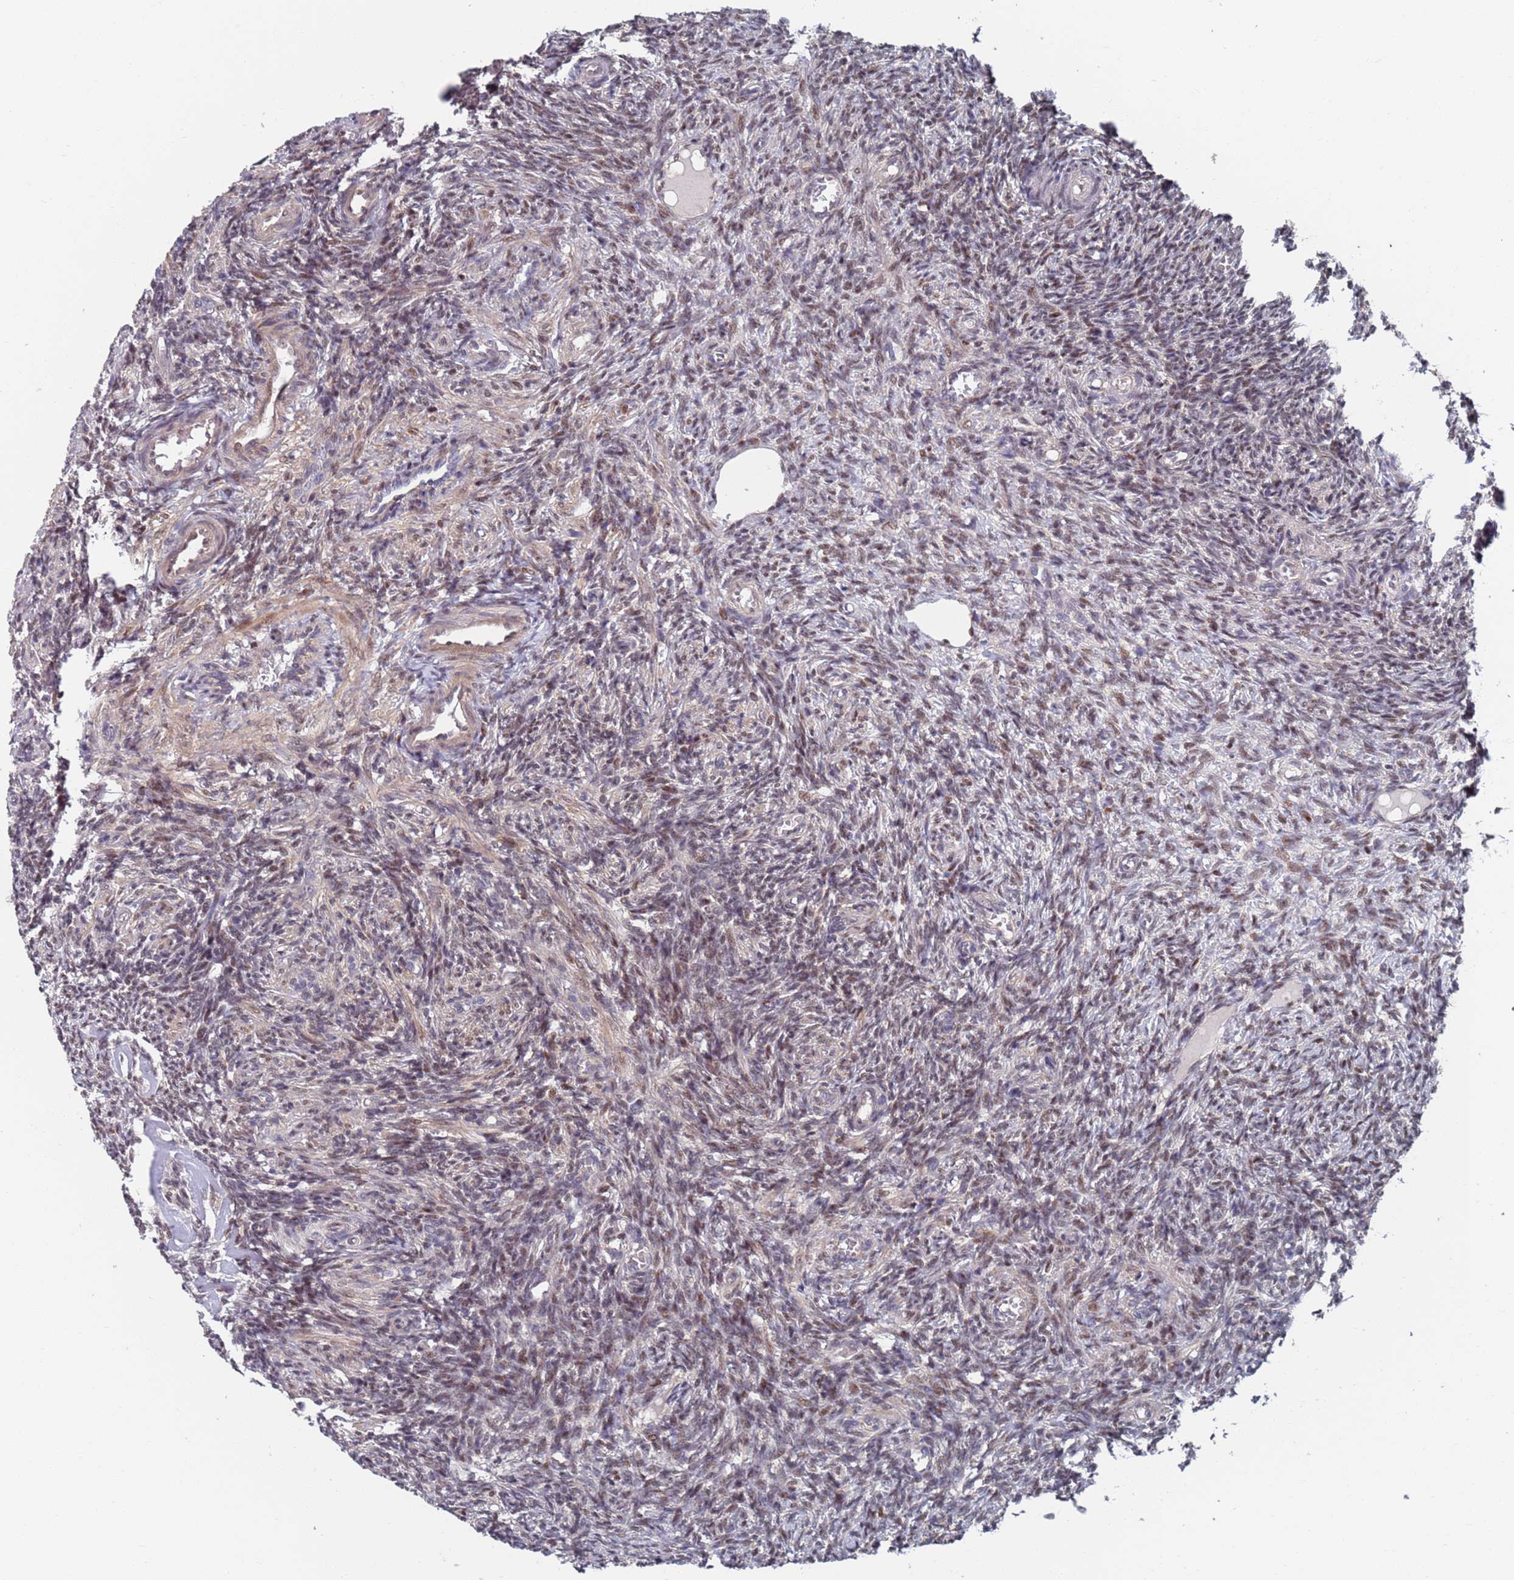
{"staining": {"intensity": "negative", "quantity": "none", "location": "none"}, "tissue": "ovary", "cell_type": "Follicle cells", "image_type": "normal", "snomed": [{"axis": "morphology", "description": "Normal tissue, NOS"}, {"axis": "topography", "description": "Ovary"}], "caption": "A histopathology image of ovary stained for a protein displays no brown staining in follicle cells. (Immunohistochemistry (ihc), brightfield microscopy, high magnification).", "gene": "RPP25", "patient": {"sex": "female", "age": 27}}